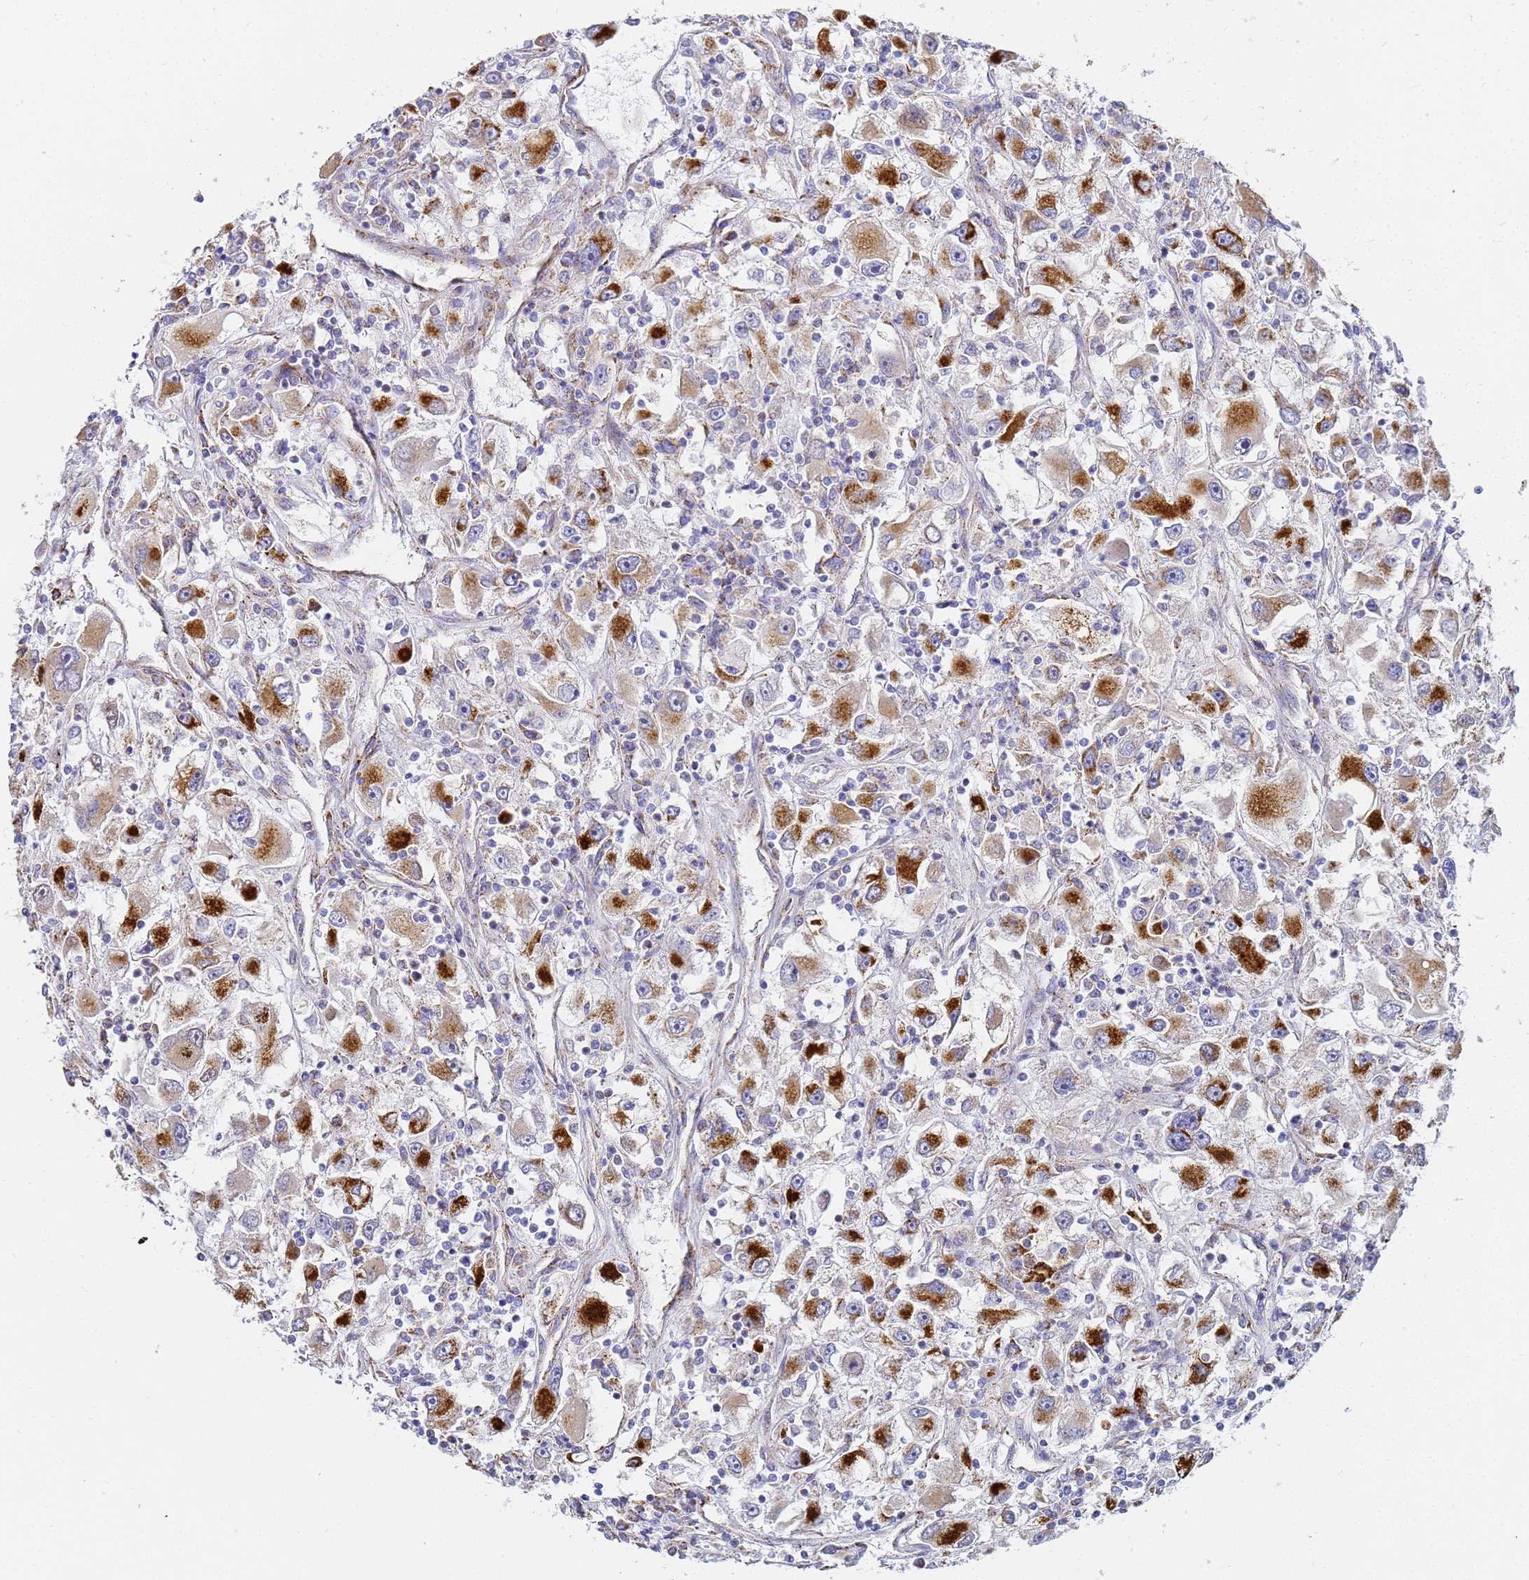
{"staining": {"intensity": "strong", "quantity": "25%-75%", "location": "cytoplasmic/membranous"}, "tissue": "renal cancer", "cell_type": "Tumor cells", "image_type": "cancer", "snomed": [{"axis": "morphology", "description": "Adenocarcinoma, NOS"}, {"axis": "topography", "description": "Kidney"}], "caption": "There is high levels of strong cytoplasmic/membranous staining in tumor cells of renal cancer (adenocarcinoma), as demonstrated by immunohistochemical staining (brown color).", "gene": "CNIH4", "patient": {"sex": "female", "age": 52}}